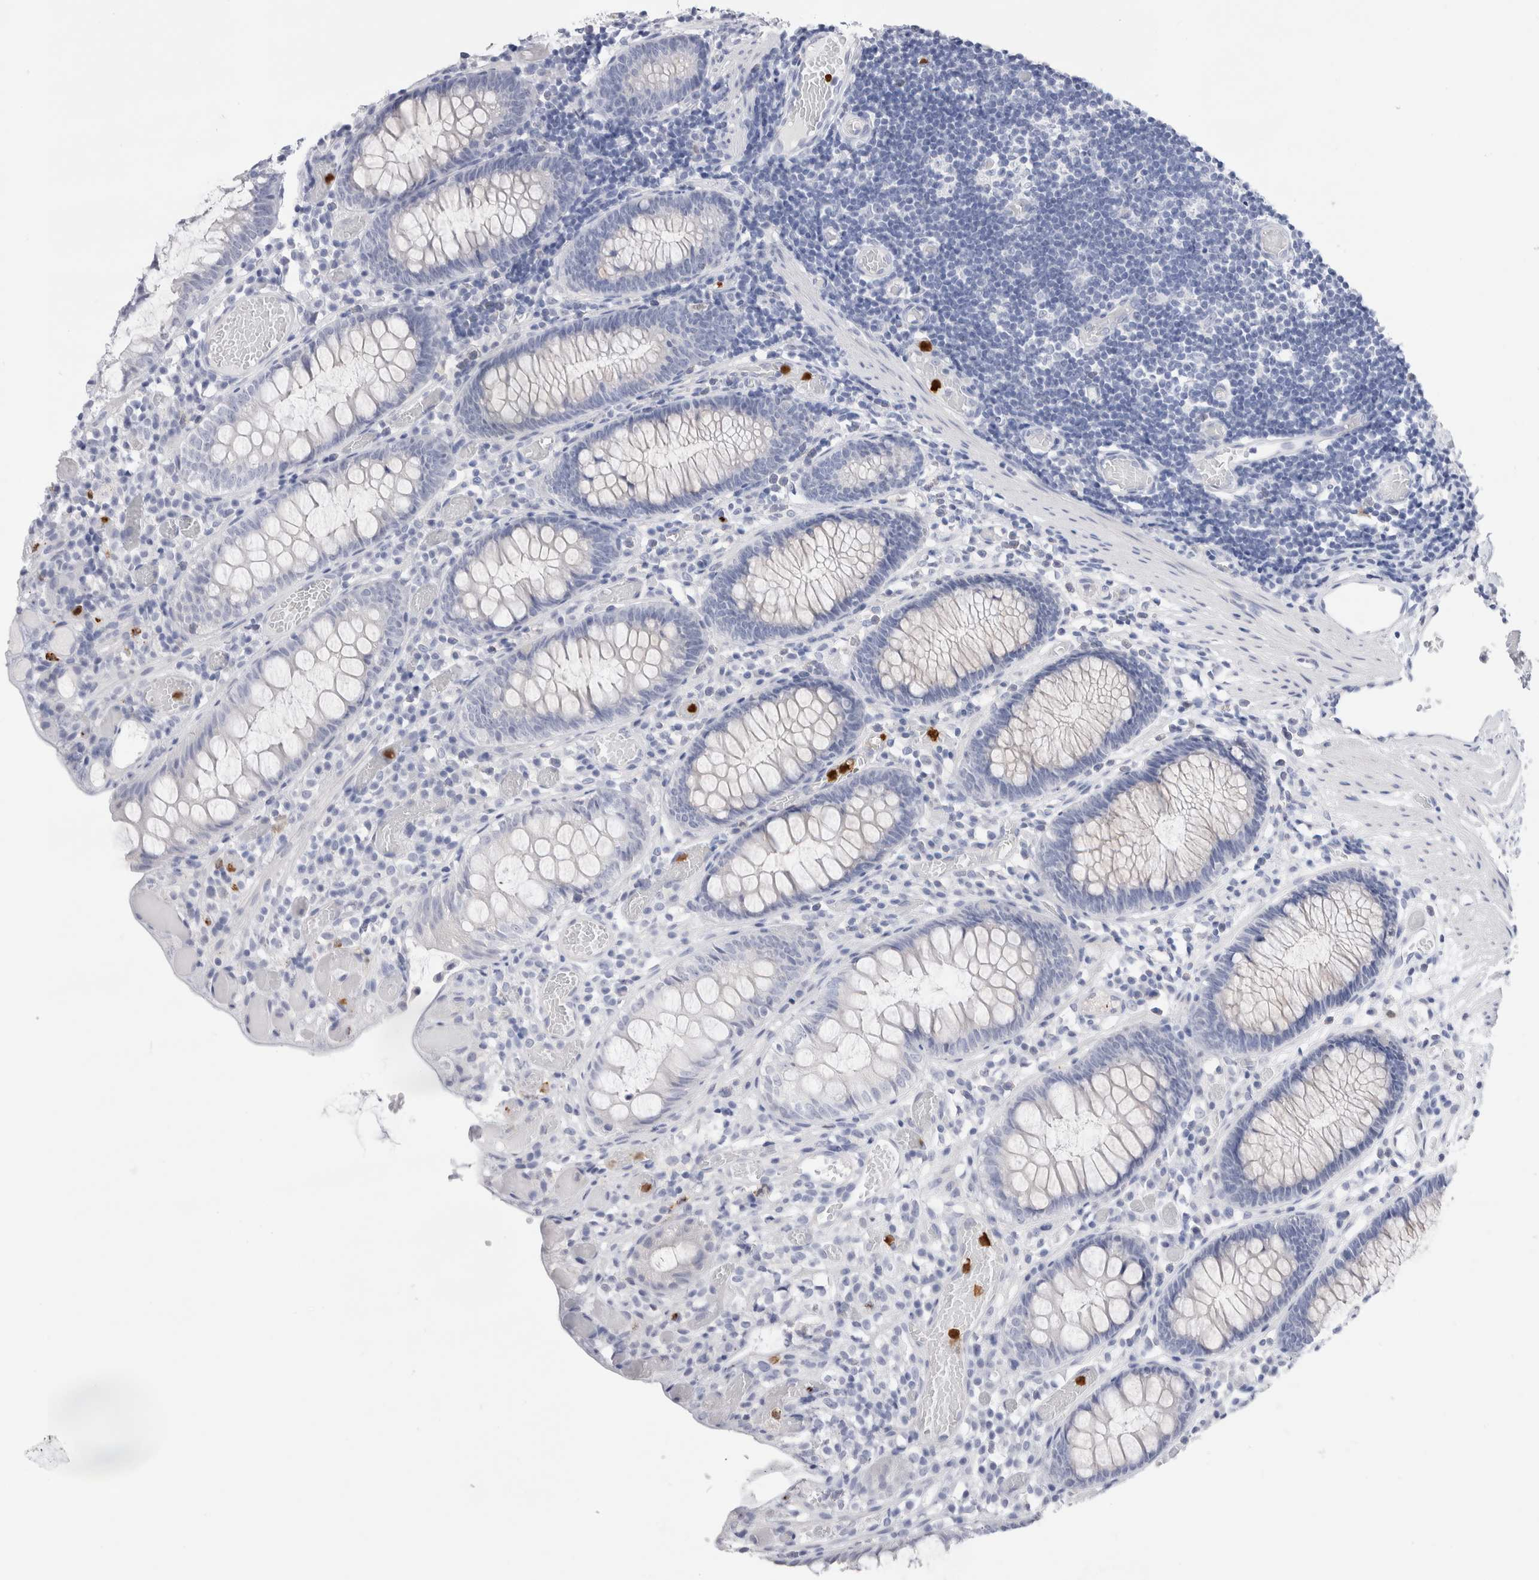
{"staining": {"intensity": "negative", "quantity": "none", "location": "none"}, "tissue": "colon", "cell_type": "Endothelial cells", "image_type": "normal", "snomed": [{"axis": "morphology", "description": "Normal tissue, NOS"}, {"axis": "topography", "description": "Colon"}], "caption": "There is no significant positivity in endothelial cells of colon. (DAB (3,3'-diaminobenzidine) immunohistochemistry (IHC), high magnification).", "gene": "SLC10A5", "patient": {"sex": "male", "age": 14}}